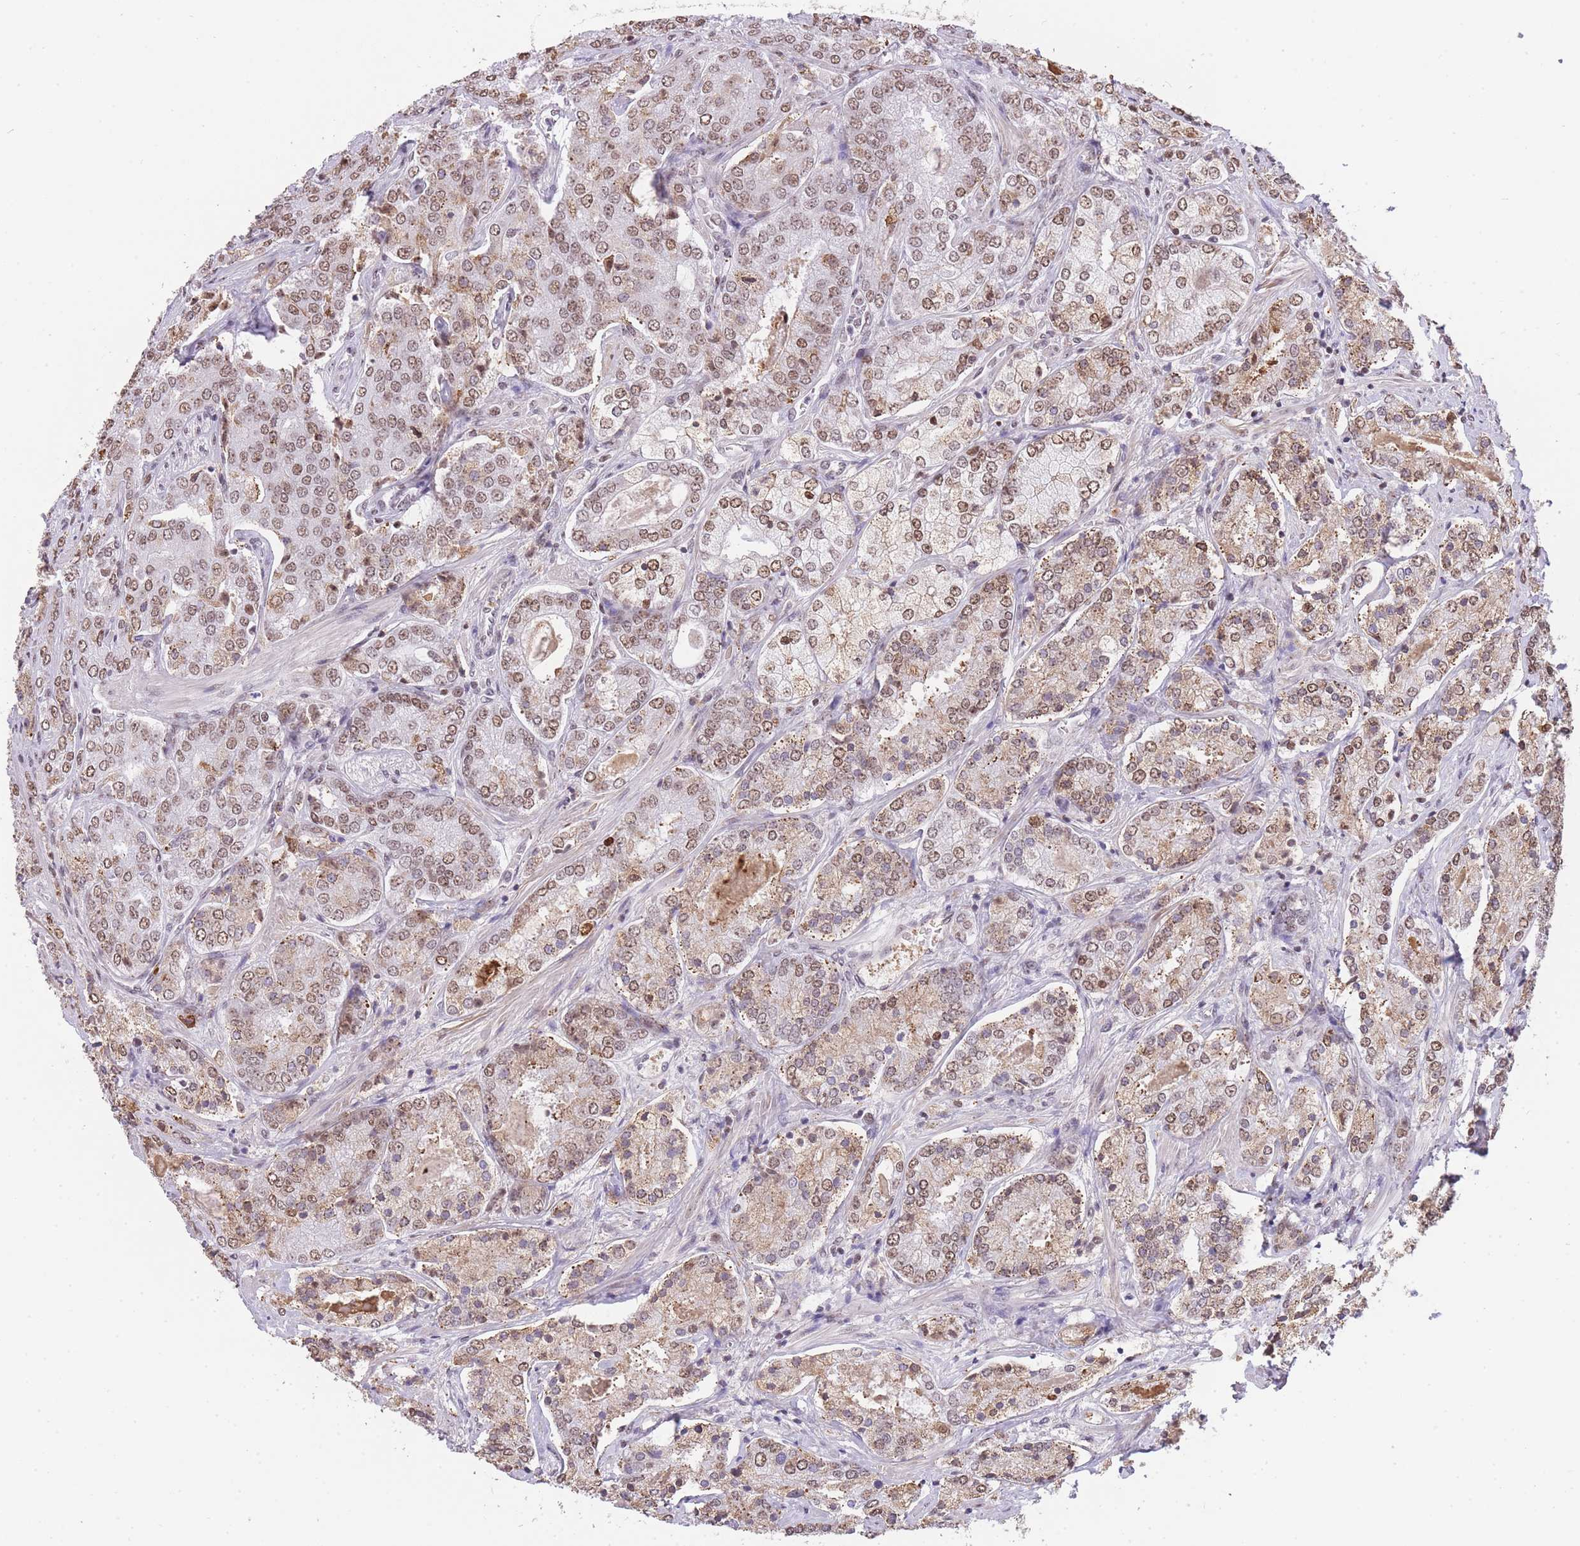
{"staining": {"intensity": "moderate", "quantity": ">75%", "location": "nuclear"}, "tissue": "prostate cancer", "cell_type": "Tumor cells", "image_type": "cancer", "snomed": [{"axis": "morphology", "description": "Adenocarcinoma, High grade"}, {"axis": "topography", "description": "Prostate"}], "caption": "Prostate adenocarcinoma (high-grade) was stained to show a protein in brown. There is medium levels of moderate nuclear positivity in approximately >75% of tumor cells.", "gene": "EVC2", "patient": {"sex": "male", "age": 63}}